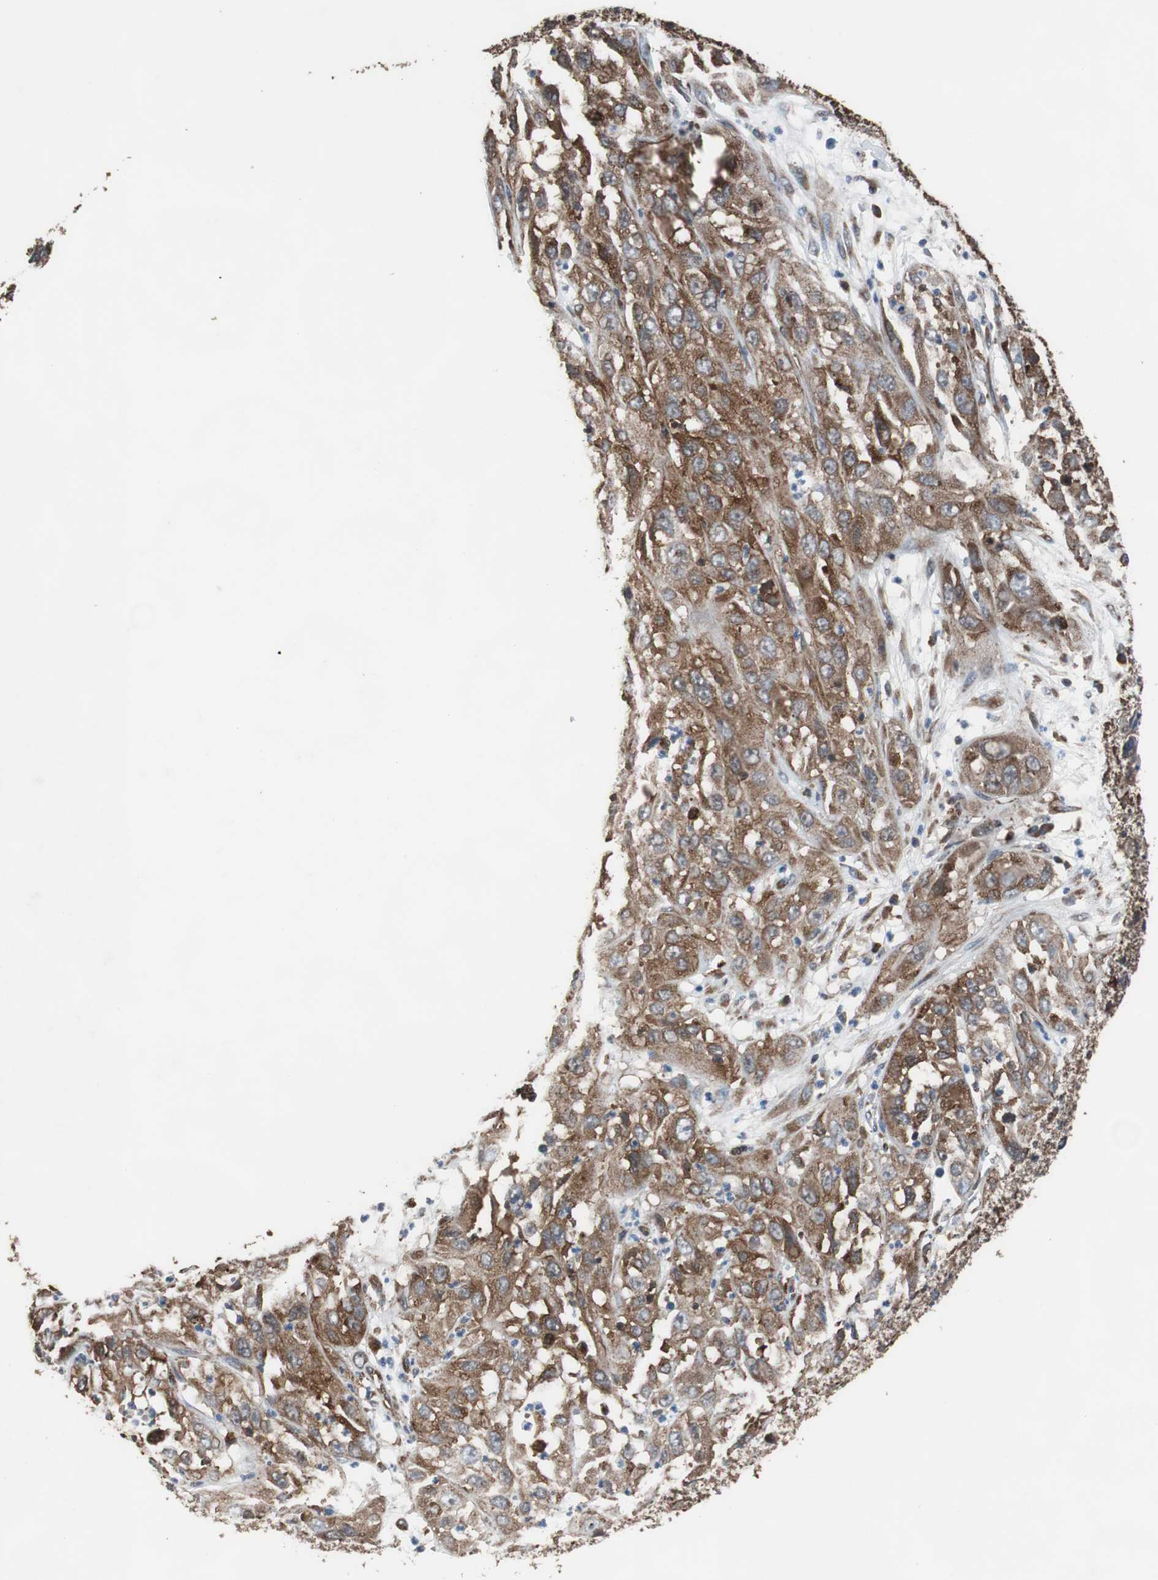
{"staining": {"intensity": "strong", "quantity": ">75%", "location": "cytoplasmic/membranous"}, "tissue": "cervical cancer", "cell_type": "Tumor cells", "image_type": "cancer", "snomed": [{"axis": "morphology", "description": "Squamous cell carcinoma, NOS"}, {"axis": "topography", "description": "Cervix"}], "caption": "Immunohistochemical staining of squamous cell carcinoma (cervical) exhibits strong cytoplasmic/membranous protein expression in about >75% of tumor cells. The staining was performed using DAB to visualize the protein expression in brown, while the nuclei were stained in blue with hematoxylin (Magnification: 20x).", "gene": "USP10", "patient": {"sex": "female", "age": 32}}